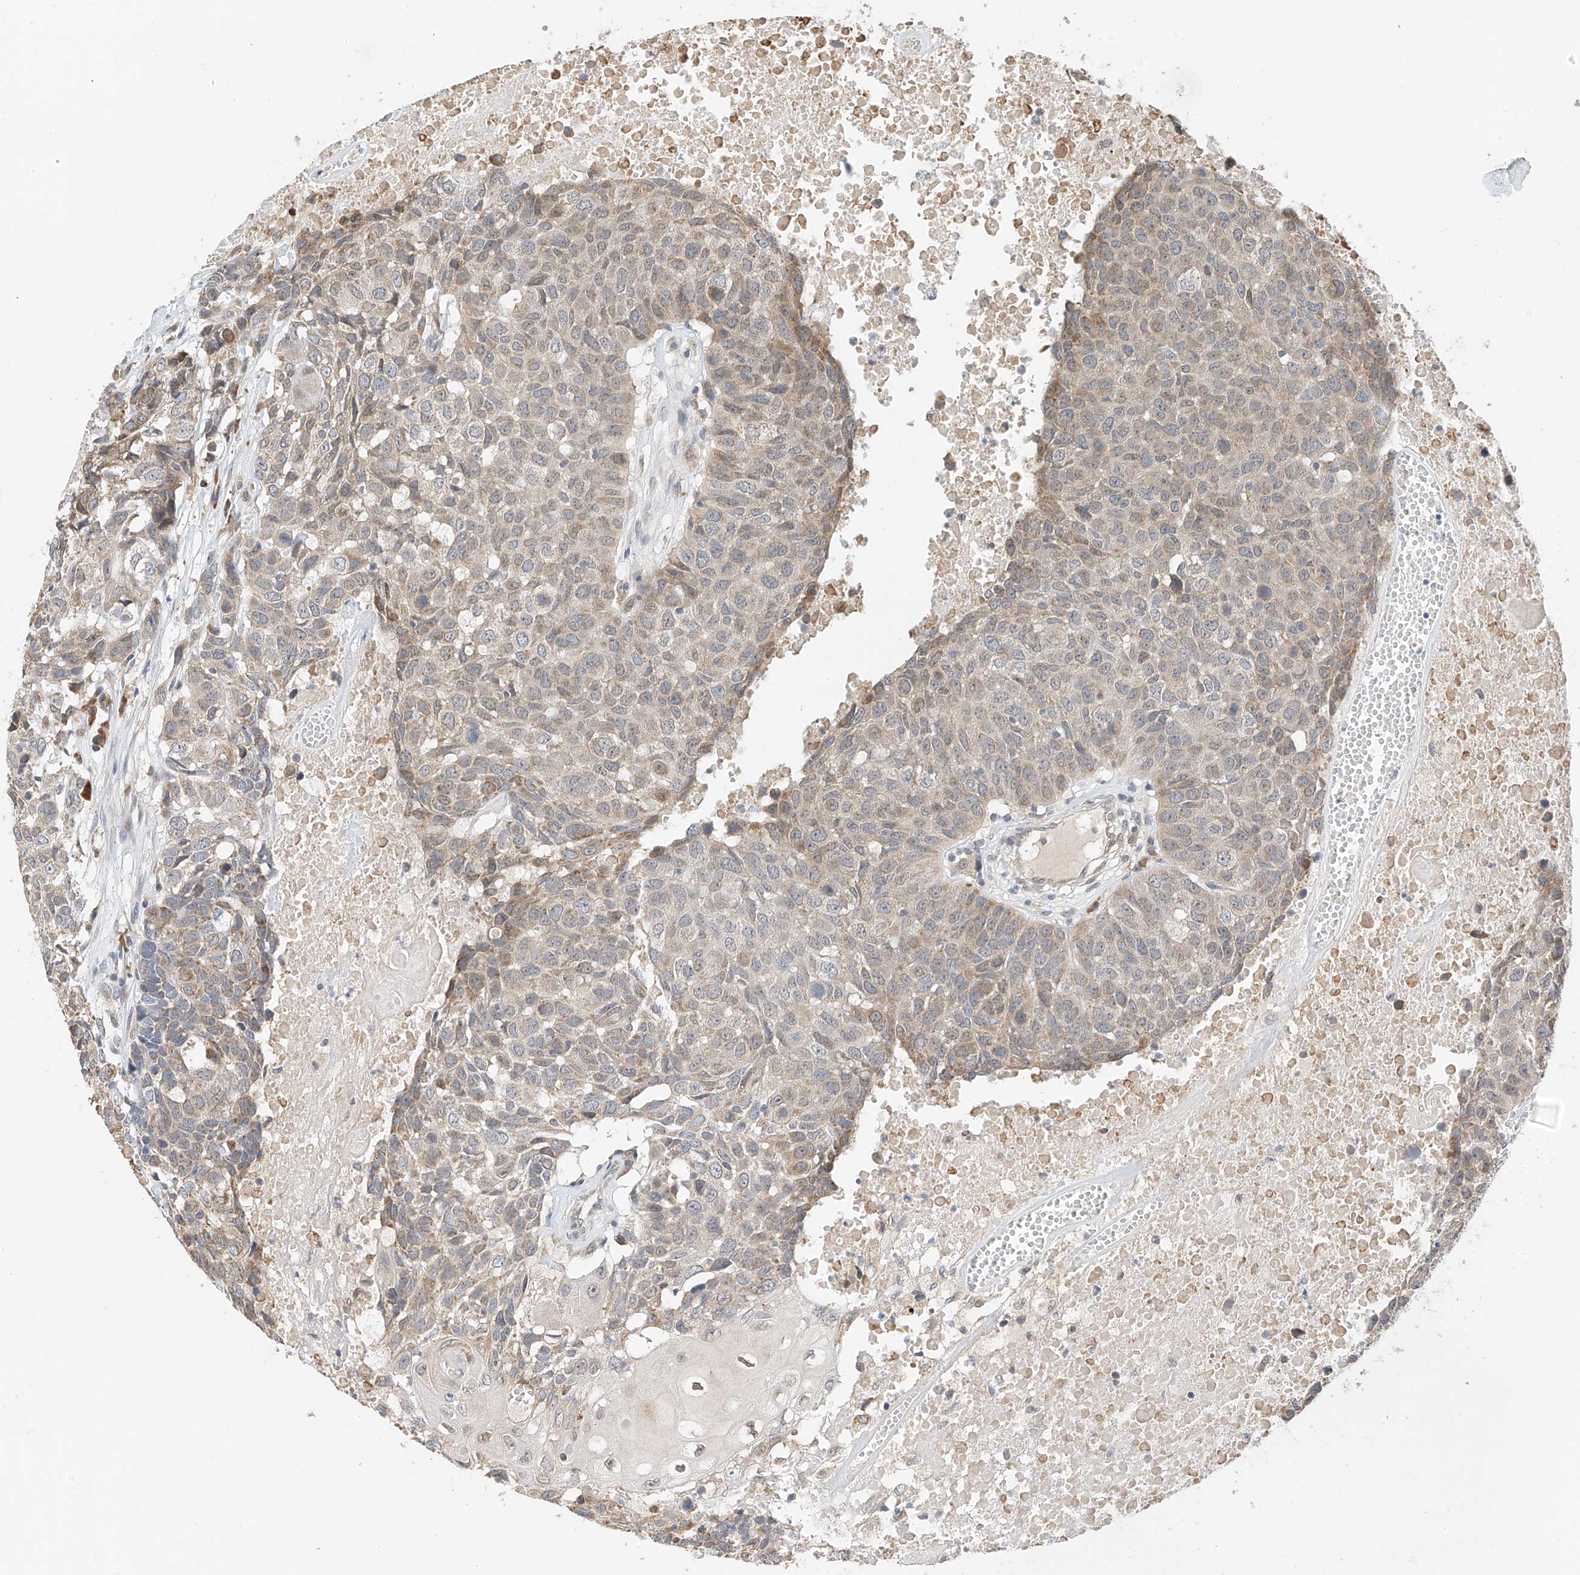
{"staining": {"intensity": "weak", "quantity": "<25%", "location": "cytoplasmic/membranous"}, "tissue": "head and neck cancer", "cell_type": "Tumor cells", "image_type": "cancer", "snomed": [{"axis": "morphology", "description": "Squamous cell carcinoma, NOS"}, {"axis": "topography", "description": "Head-Neck"}], "caption": "Human head and neck squamous cell carcinoma stained for a protein using IHC reveals no staining in tumor cells.", "gene": "PPA2", "patient": {"sex": "male", "age": 66}}